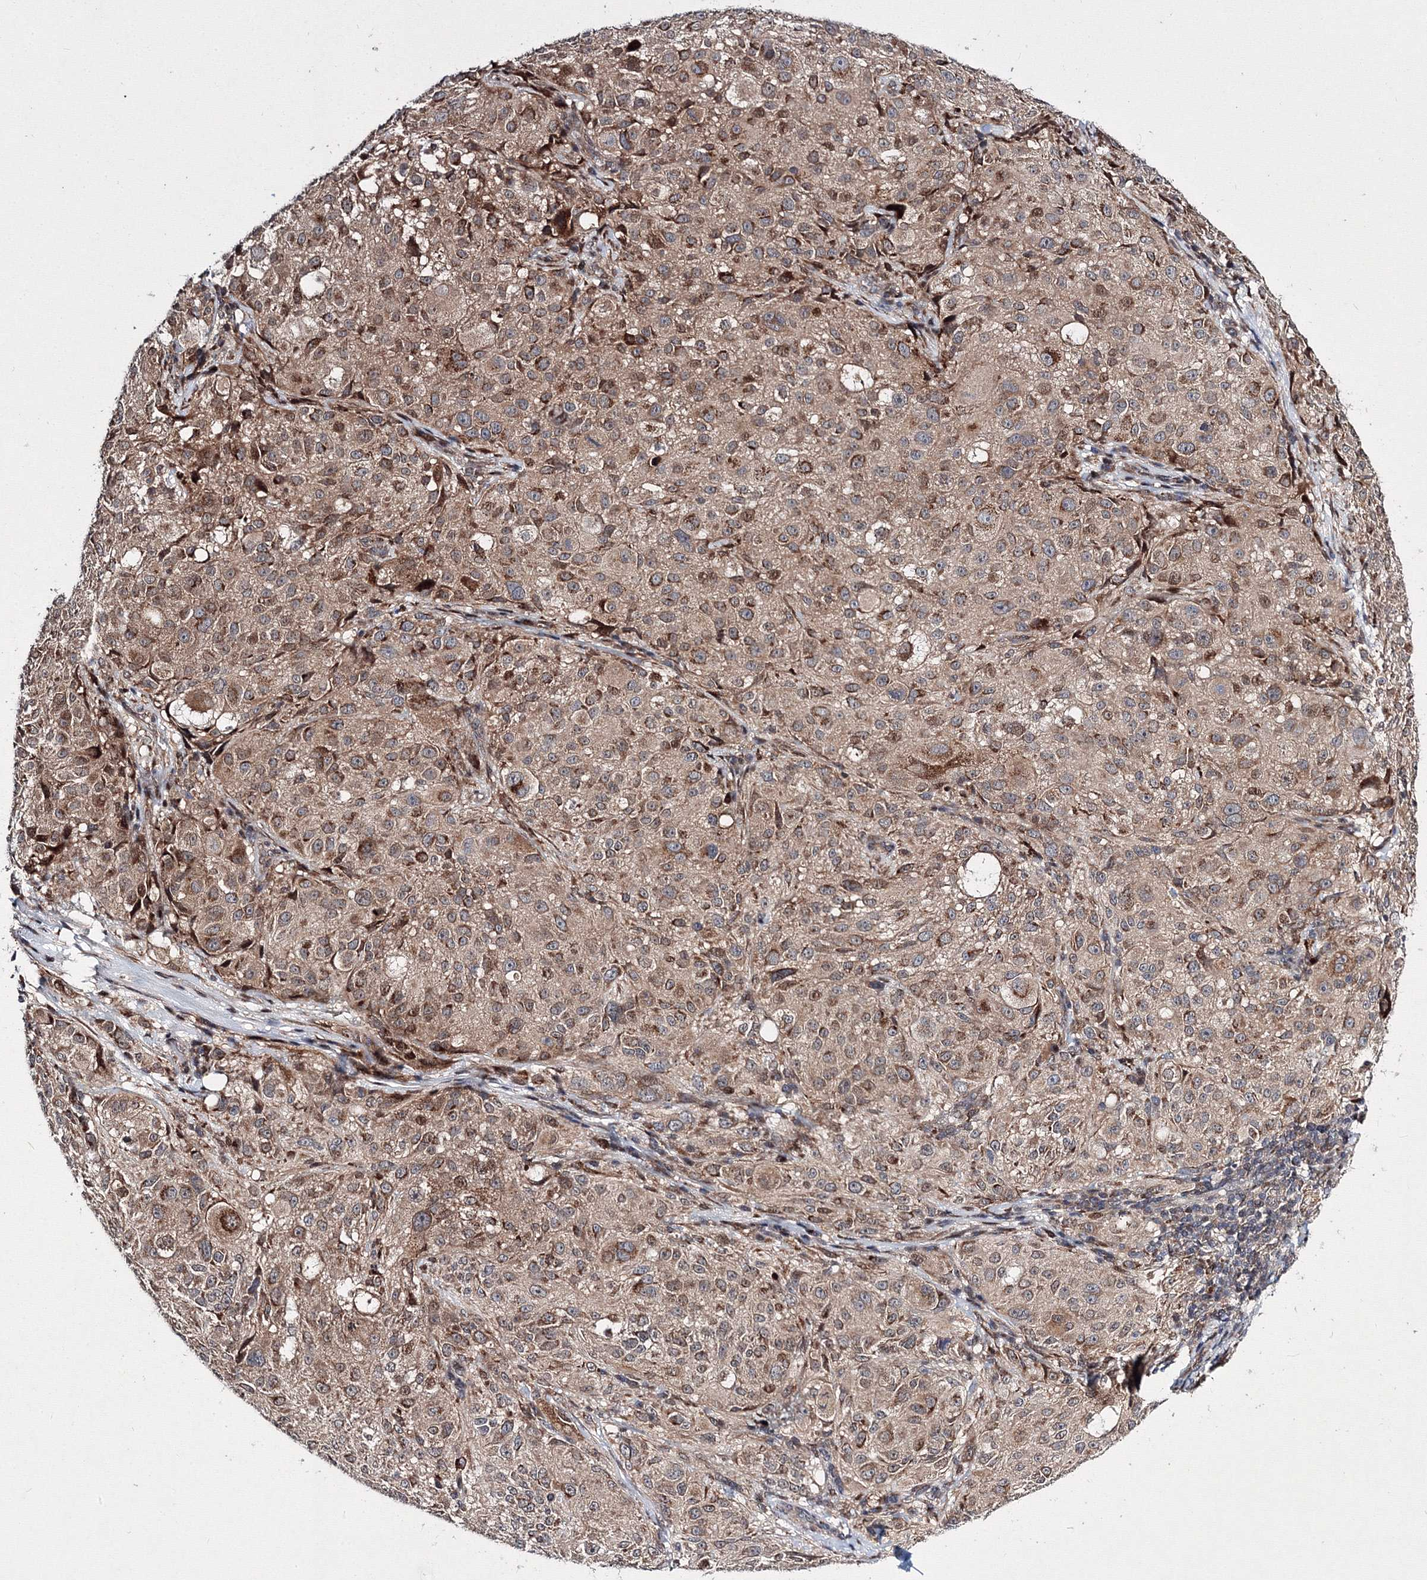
{"staining": {"intensity": "moderate", "quantity": ">75%", "location": "cytoplasmic/membranous,nuclear"}, "tissue": "melanoma", "cell_type": "Tumor cells", "image_type": "cancer", "snomed": [{"axis": "morphology", "description": "Necrosis, NOS"}, {"axis": "morphology", "description": "Malignant melanoma, NOS"}, {"axis": "topography", "description": "Skin"}], "caption": "This is a photomicrograph of immunohistochemistry staining of malignant melanoma, which shows moderate positivity in the cytoplasmic/membranous and nuclear of tumor cells.", "gene": "GPN1", "patient": {"sex": "female", "age": 87}}